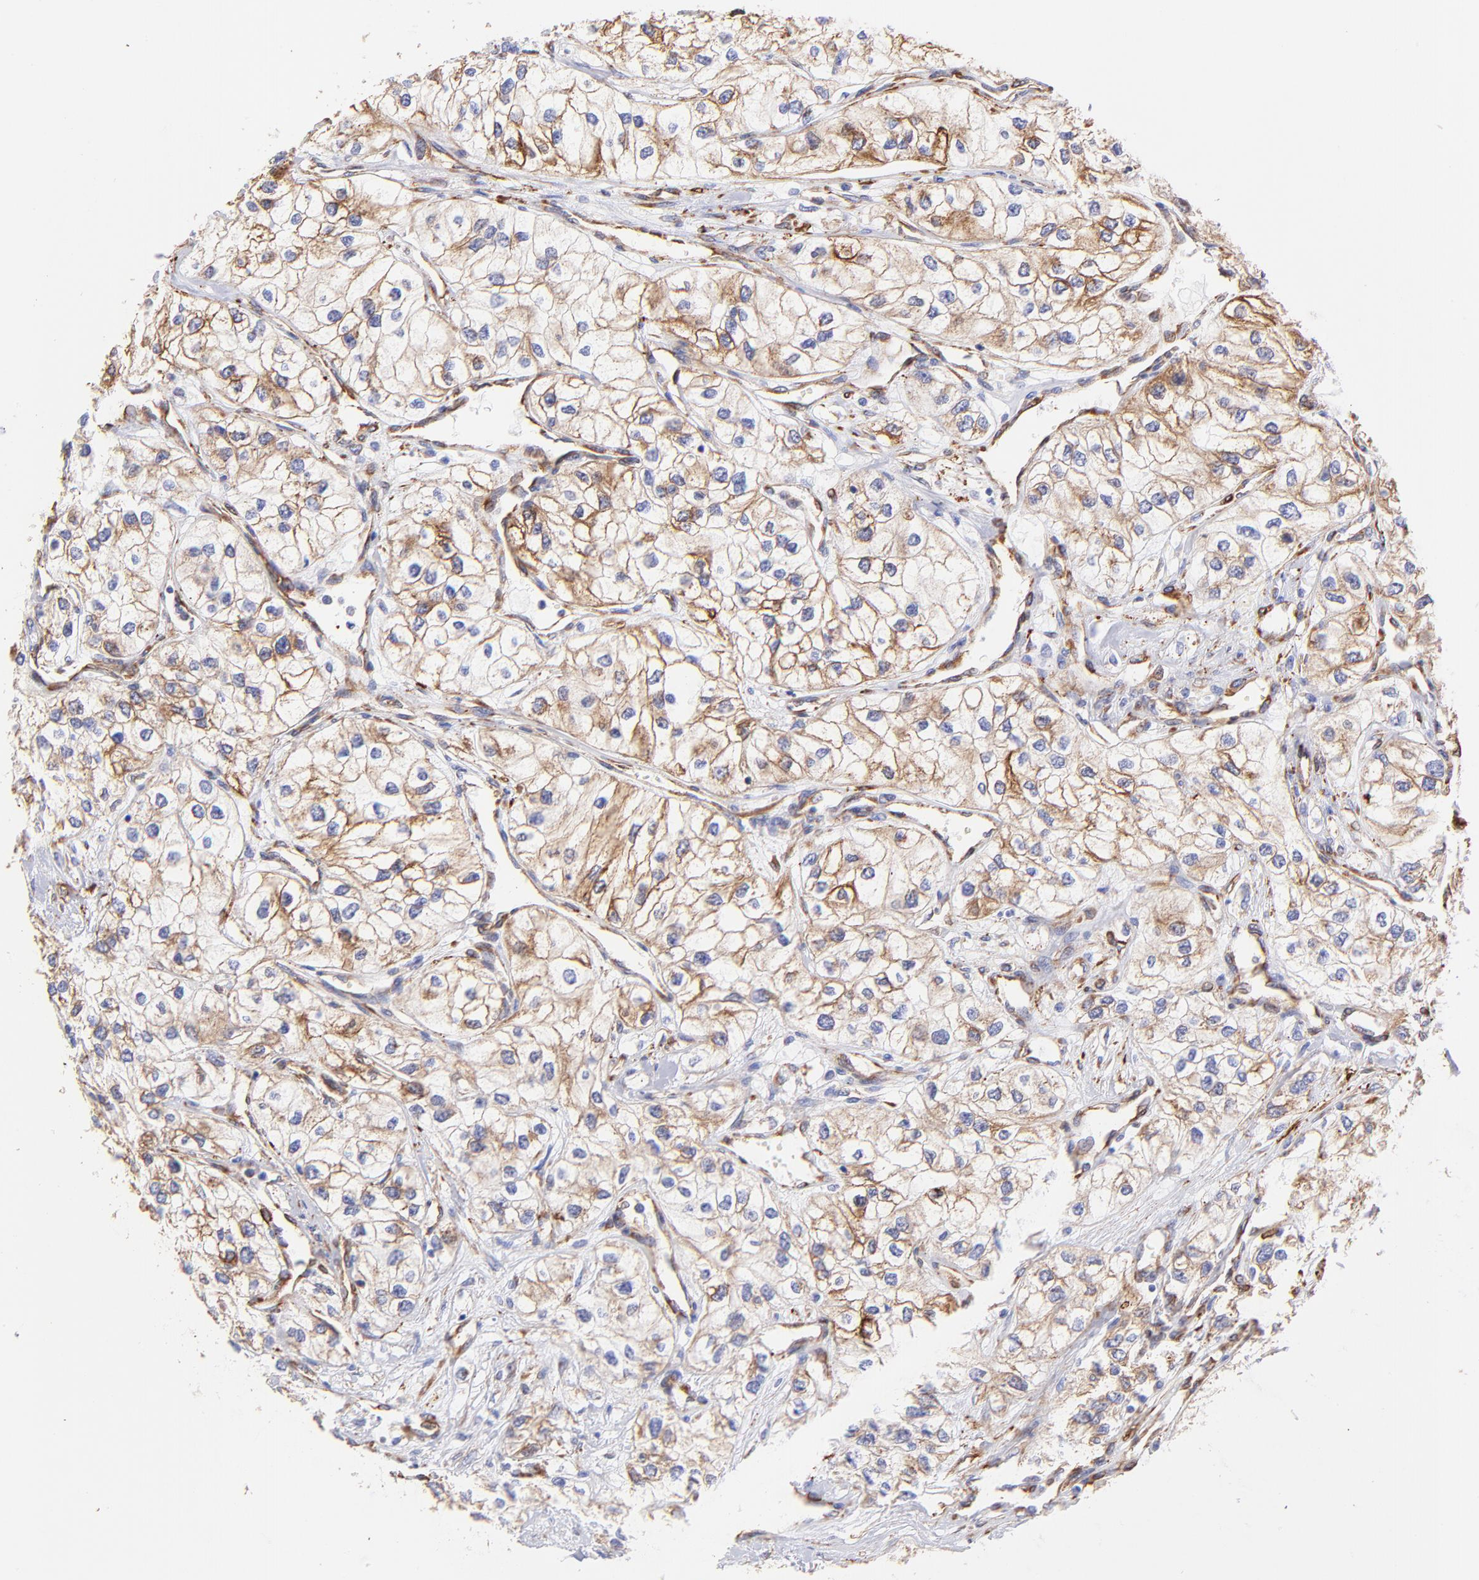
{"staining": {"intensity": "moderate", "quantity": ">75%", "location": "cytoplasmic/membranous"}, "tissue": "renal cancer", "cell_type": "Tumor cells", "image_type": "cancer", "snomed": [{"axis": "morphology", "description": "Adenocarcinoma, NOS"}, {"axis": "topography", "description": "Kidney"}], "caption": "A high-resolution histopathology image shows immunohistochemistry (IHC) staining of renal cancer, which exhibits moderate cytoplasmic/membranous expression in approximately >75% of tumor cells.", "gene": "SPARC", "patient": {"sex": "male", "age": 57}}